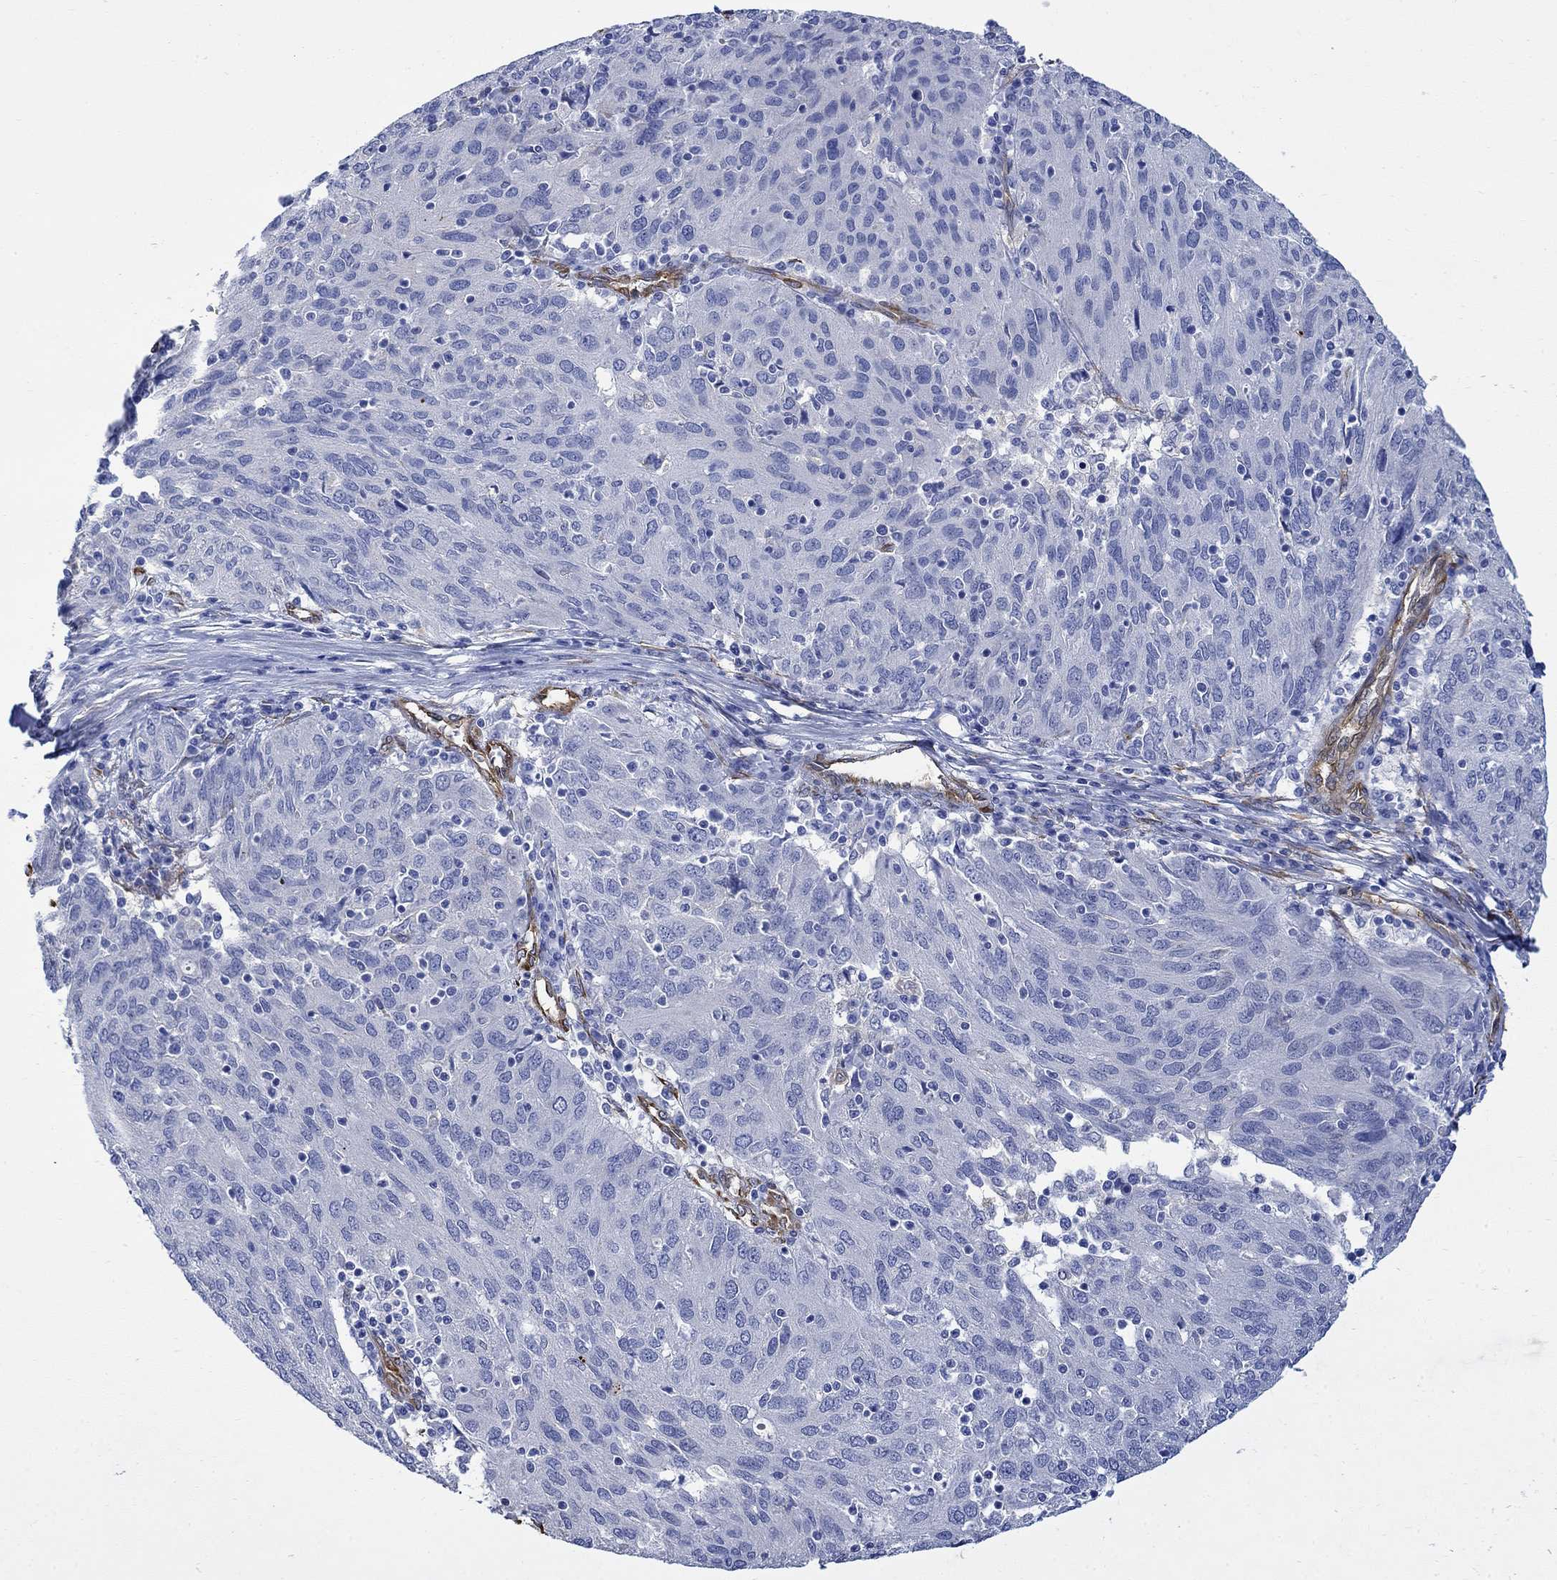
{"staining": {"intensity": "negative", "quantity": "none", "location": "none"}, "tissue": "ovarian cancer", "cell_type": "Tumor cells", "image_type": "cancer", "snomed": [{"axis": "morphology", "description": "Carcinoma, endometroid"}, {"axis": "topography", "description": "Ovary"}], "caption": "This is an immunohistochemistry (IHC) micrograph of ovarian cancer. There is no expression in tumor cells.", "gene": "TGM2", "patient": {"sex": "female", "age": 50}}